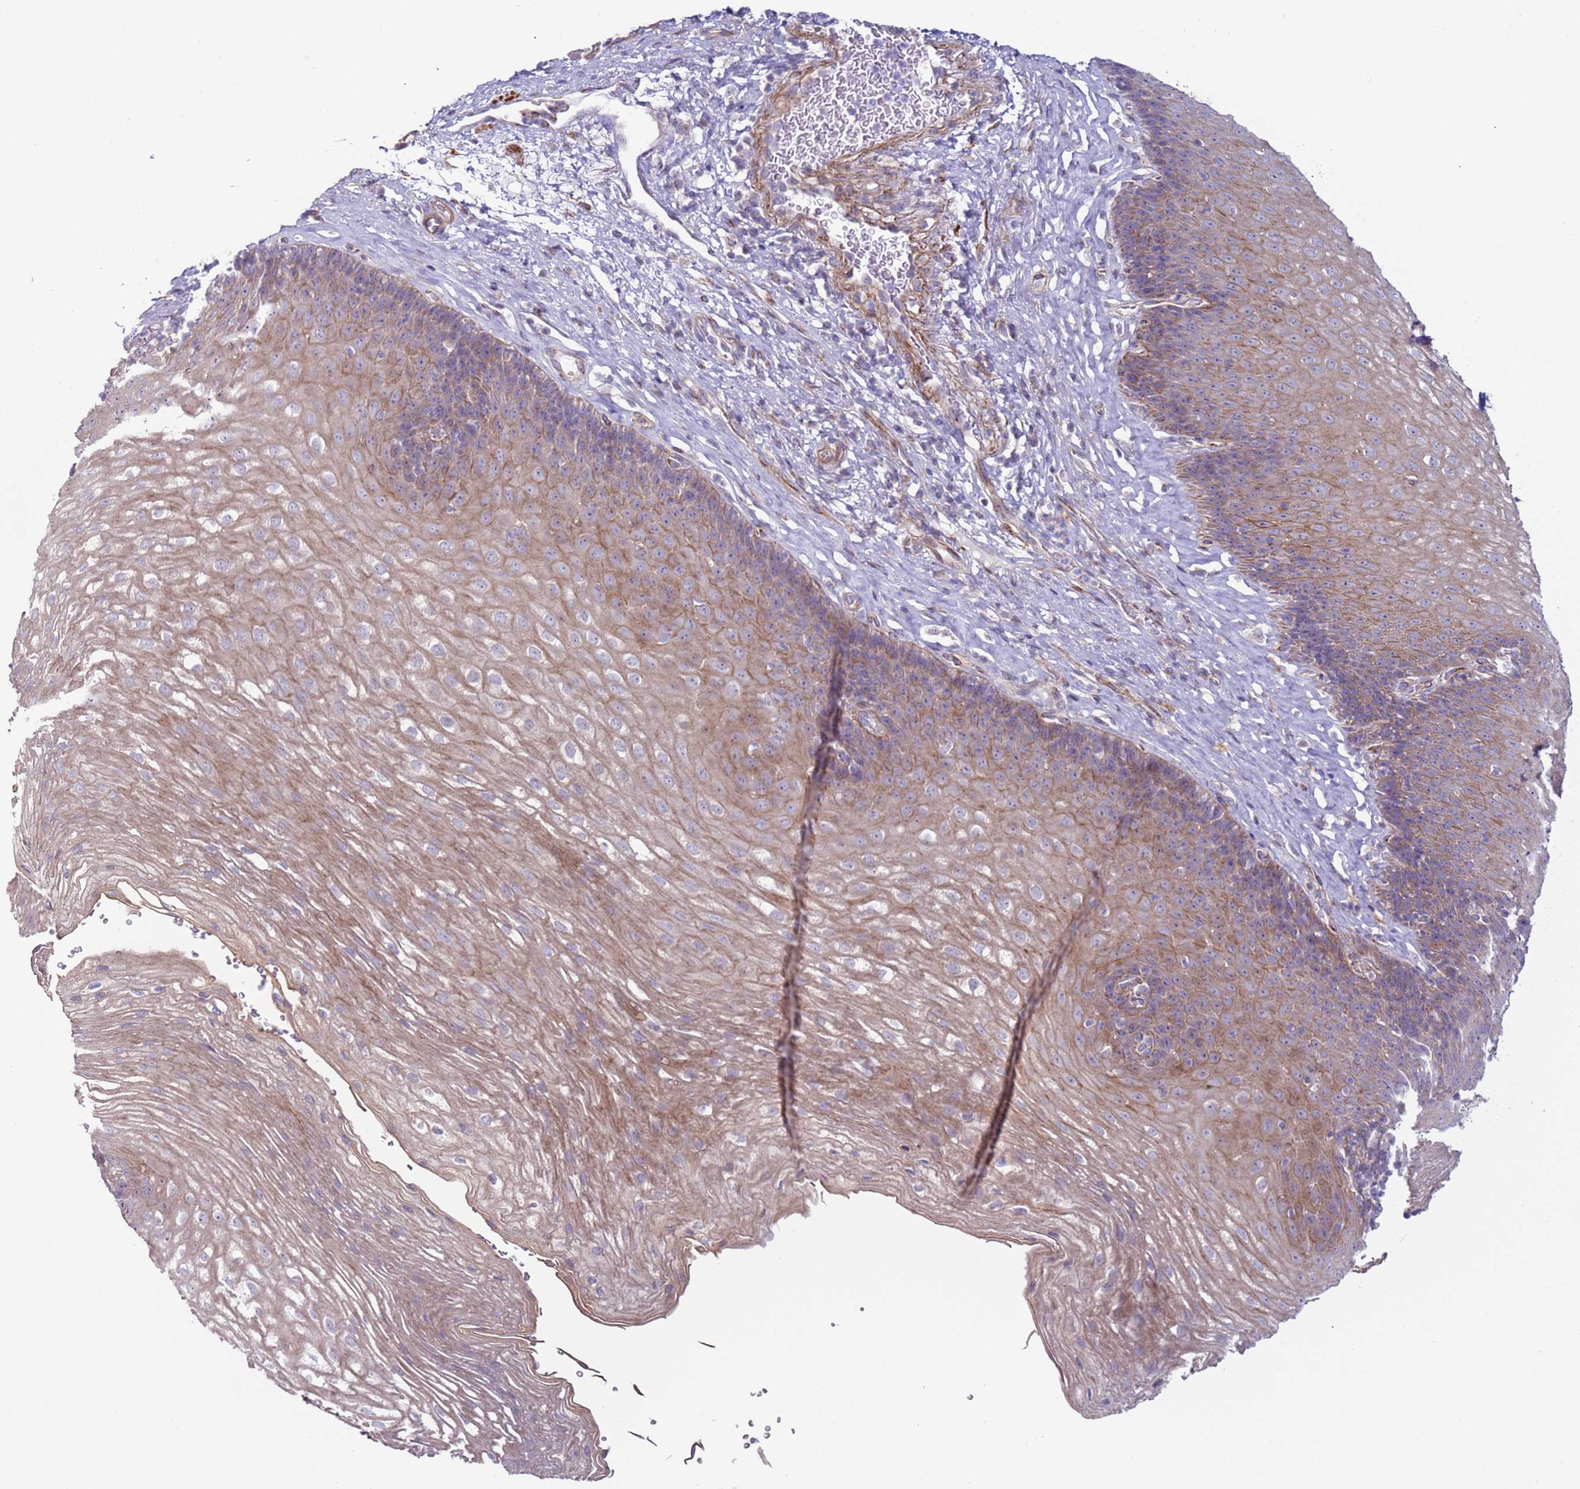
{"staining": {"intensity": "moderate", "quantity": "25%-75%", "location": "cytoplasmic/membranous"}, "tissue": "esophagus", "cell_type": "Squamous epithelial cells", "image_type": "normal", "snomed": [{"axis": "morphology", "description": "Normal tissue, NOS"}, {"axis": "topography", "description": "Esophagus"}], "caption": "Esophagus stained with immunohistochemistry reveals moderate cytoplasmic/membranous positivity in about 25%-75% of squamous epithelial cells. The staining was performed using DAB (3,3'-diaminobenzidine) to visualize the protein expression in brown, while the nuclei were stained in blue with hematoxylin (Magnification: 20x).", "gene": "HEATR1", "patient": {"sex": "female", "age": 66}}